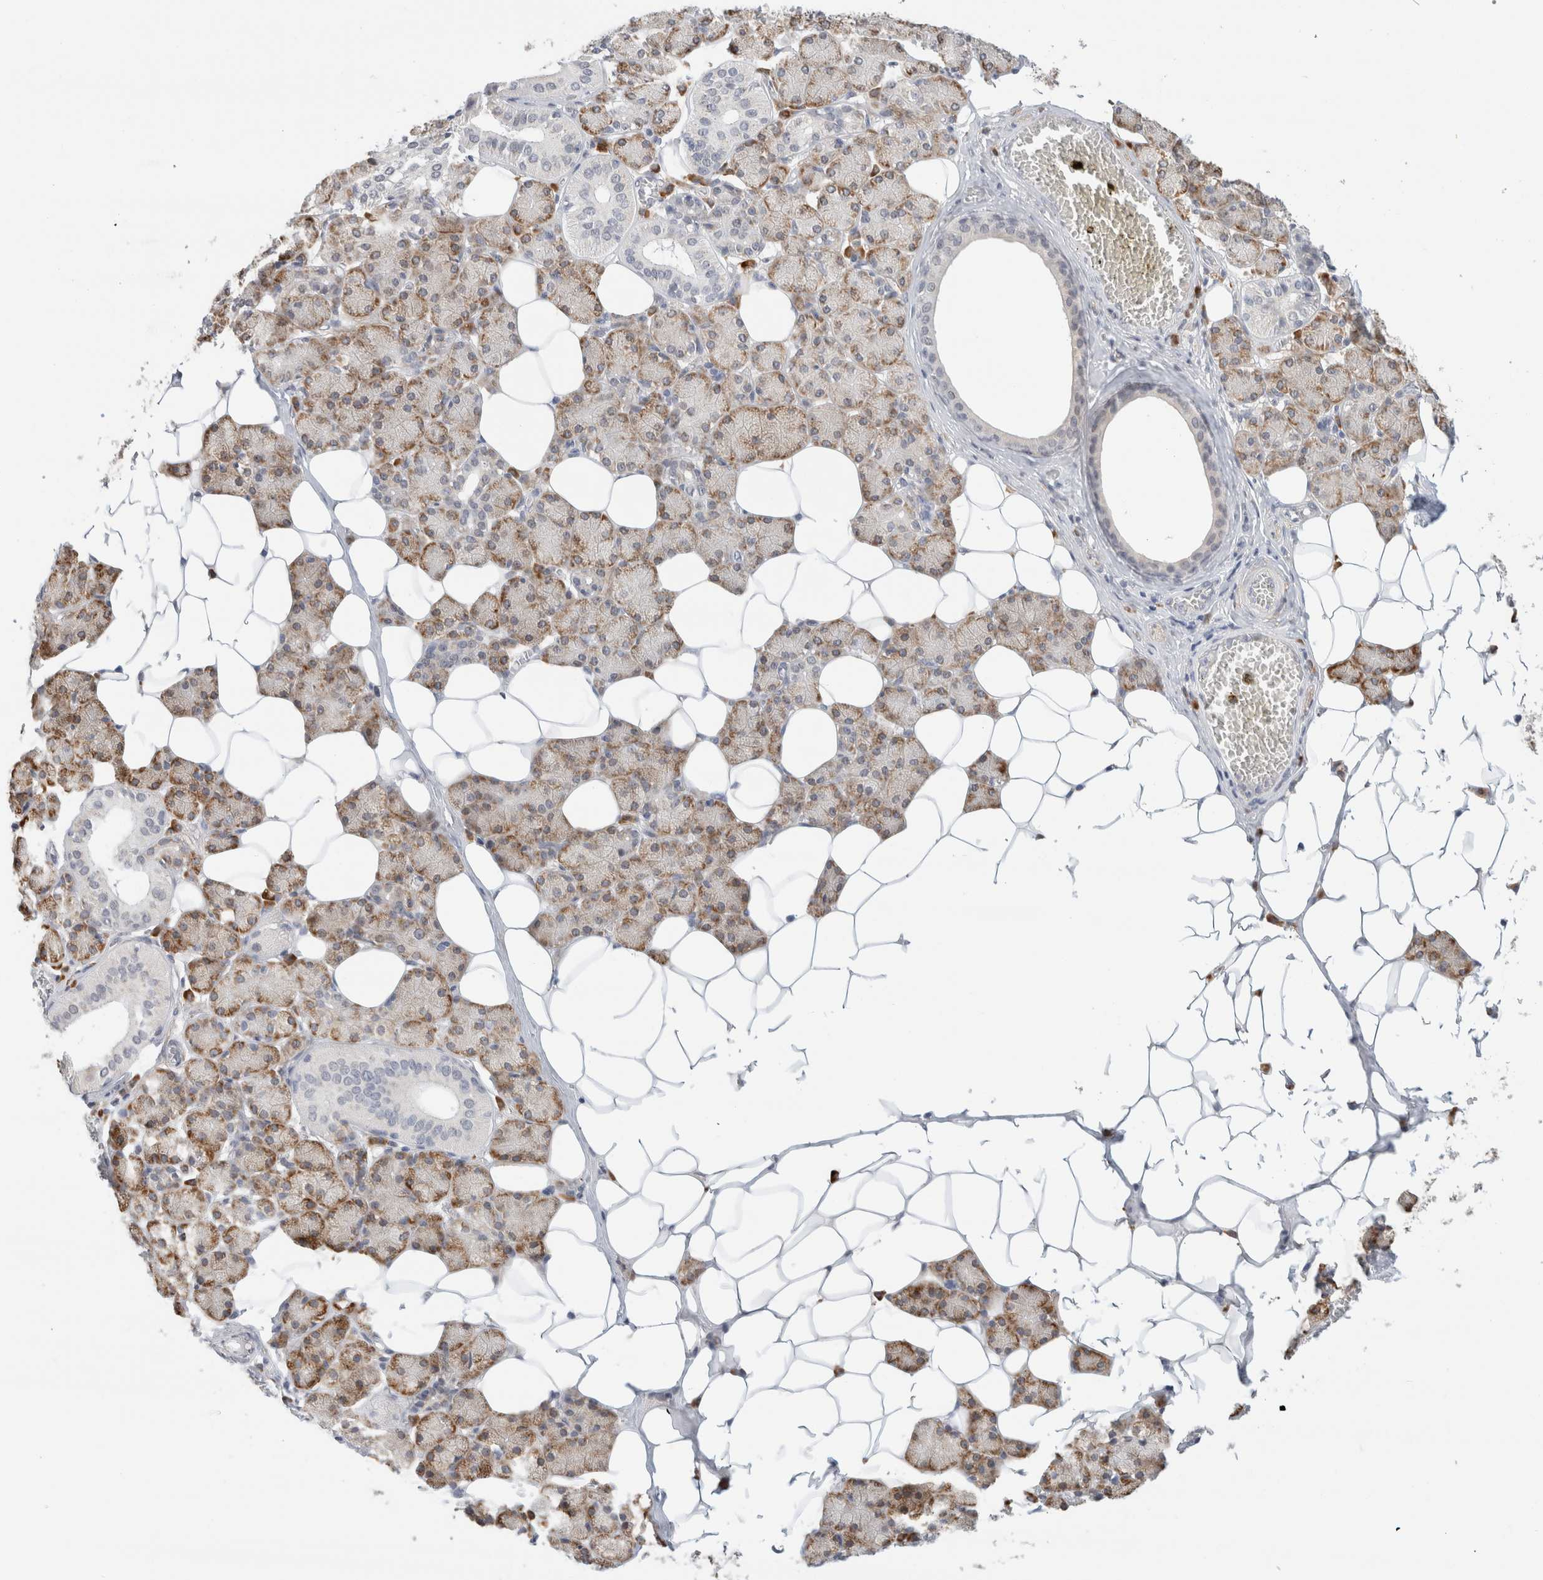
{"staining": {"intensity": "moderate", "quantity": "25%-75%", "location": "cytoplasmic/membranous"}, "tissue": "salivary gland", "cell_type": "Glandular cells", "image_type": "normal", "snomed": [{"axis": "morphology", "description": "Normal tissue, NOS"}, {"axis": "topography", "description": "Salivary gland"}], "caption": "Protein analysis of unremarkable salivary gland reveals moderate cytoplasmic/membranous positivity in about 25%-75% of glandular cells. The staining was performed using DAB (3,3'-diaminobenzidine), with brown indicating positive protein expression. Nuclei are stained blue with hematoxylin.", "gene": "HDLBP", "patient": {"sex": "female", "age": 33}}